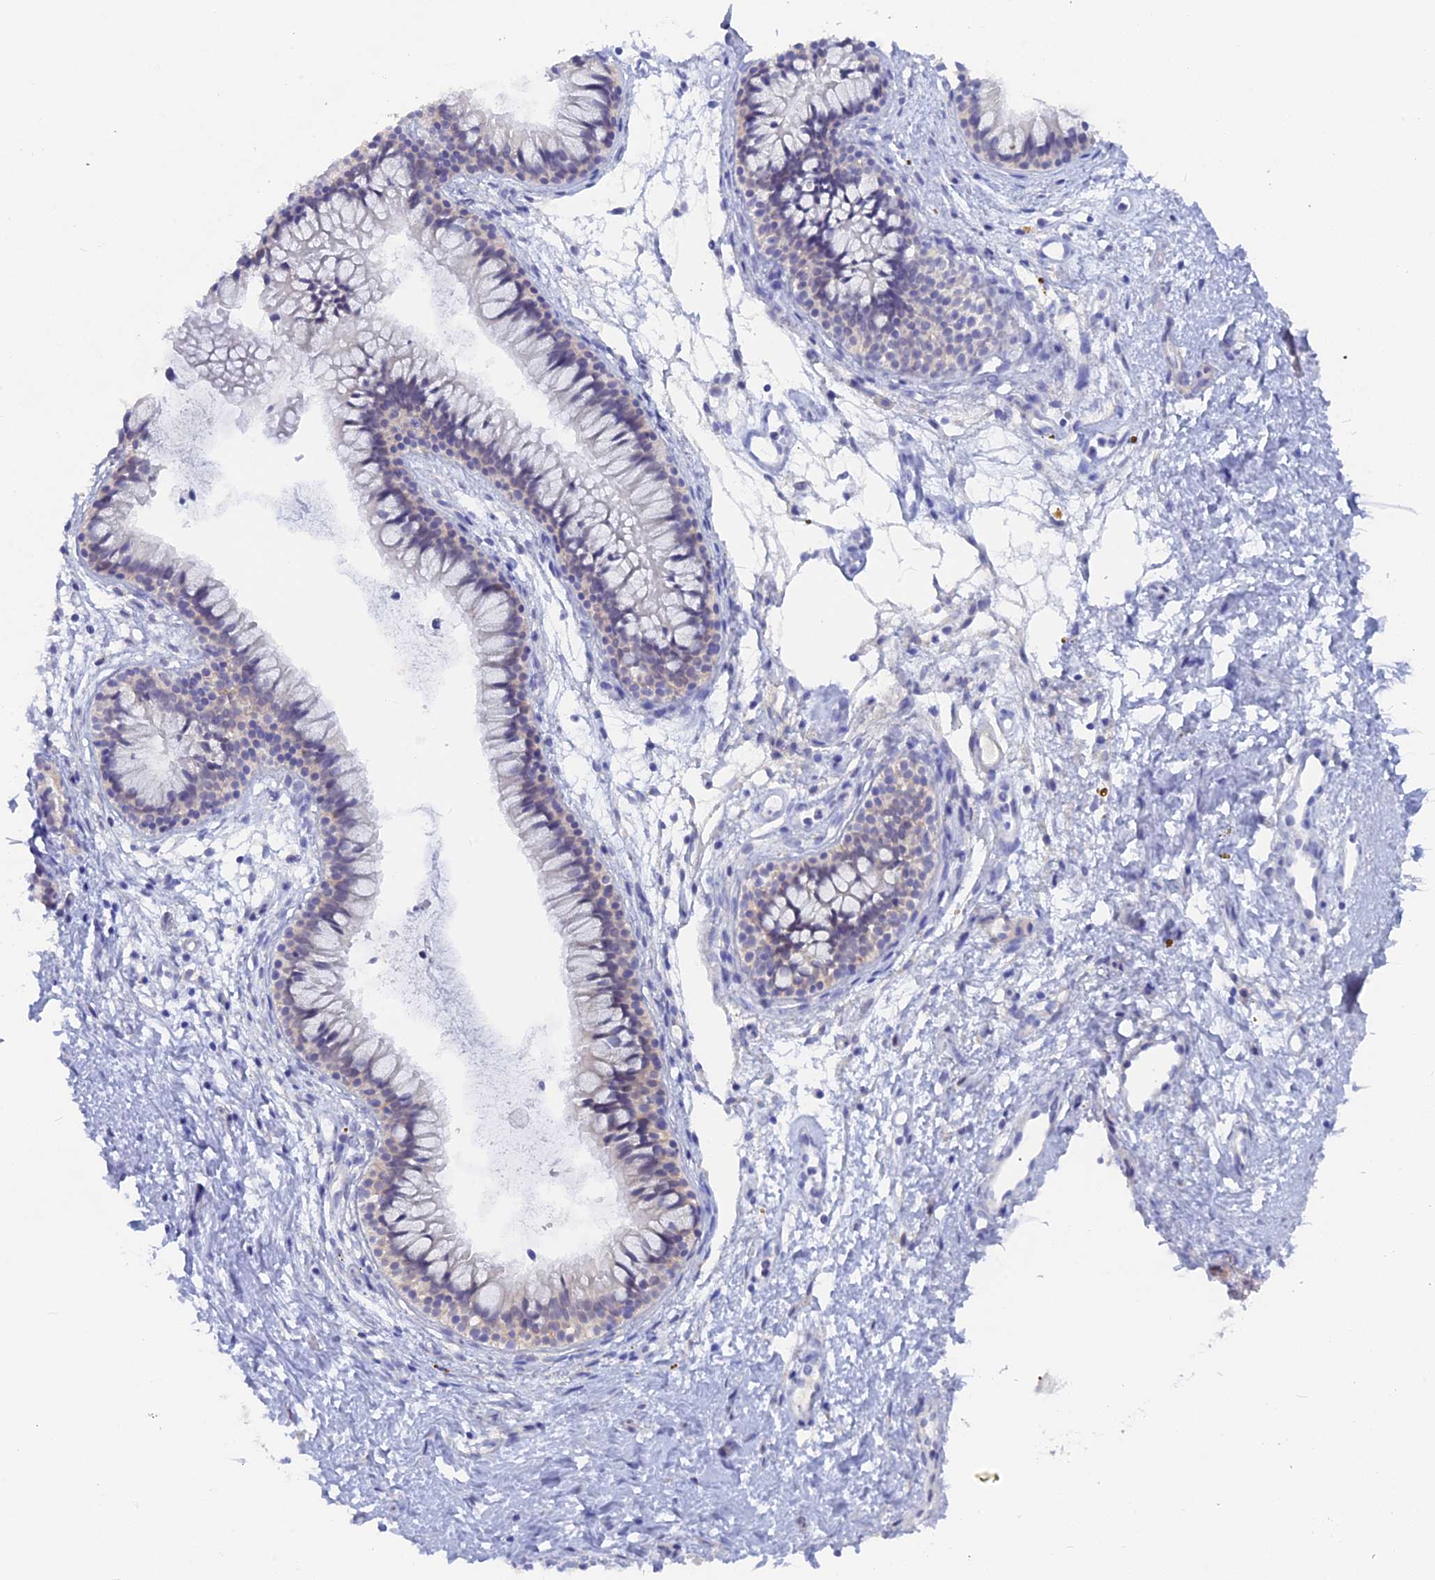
{"staining": {"intensity": "negative", "quantity": "none", "location": "none"}, "tissue": "nasopharynx", "cell_type": "Respiratory epithelial cells", "image_type": "normal", "snomed": [{"axis": "morphology", "description": "Normal tissue, NOS"}, {"axis": "topography", "description": "Nasopharynx"}], "caption": "Respiratory epithelial cells are negative for brown protein staining in normal nasopharynx. (DAB immunohistochemistry (IHC), high magnification).", "gene": "DACT3", "patient": {"sex": "male", "age": 82}}